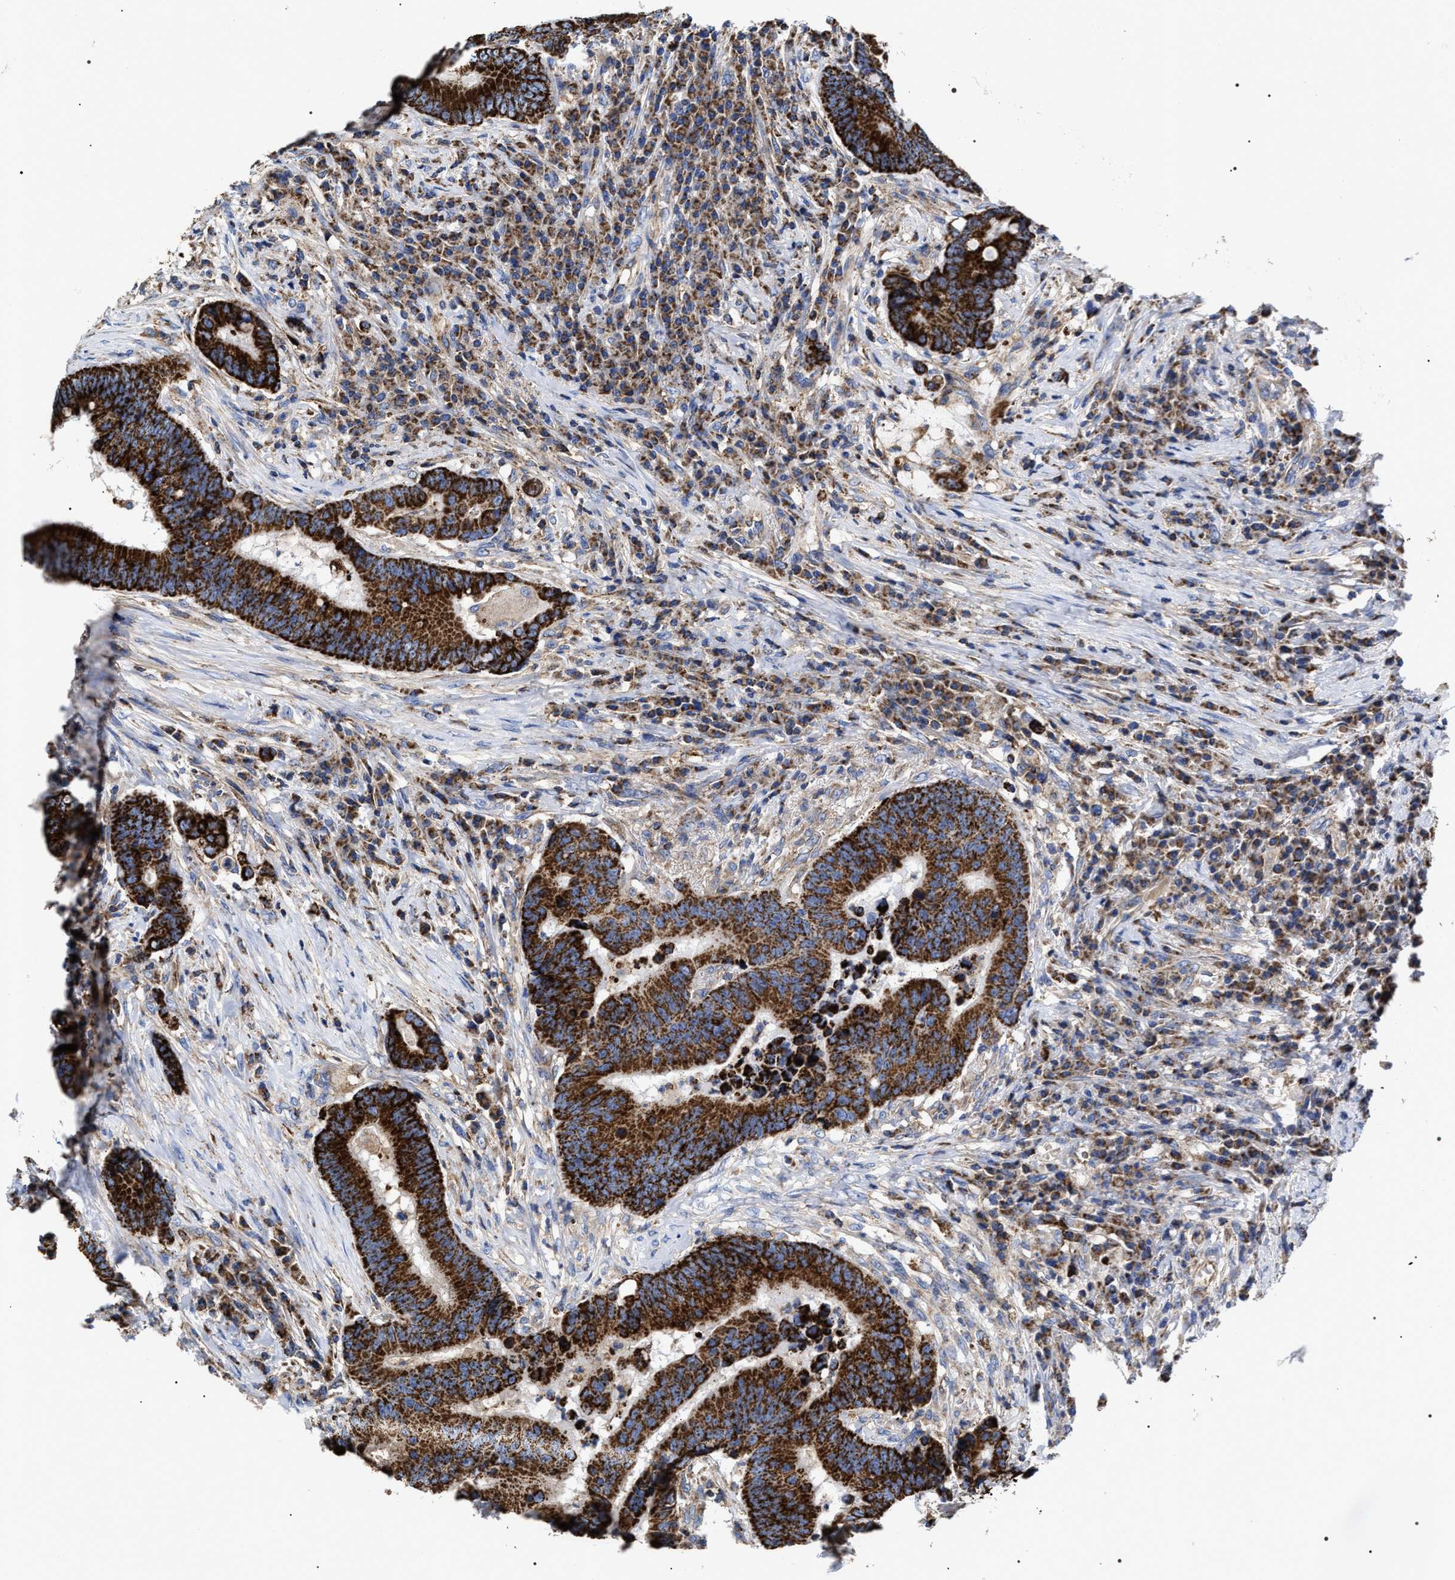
{"staining": {"intensity": "strong", "quantity": ">75%", "location": "cytoplasmic/membranous"}, "tissue": "colorectal cancer", "cell_type": "Tumor cells", "image_type": "cancer", "snomed": [{"axis": "morphology", "description": "Adenocarcinoma, NOS"}, {"axis": "topography", "description": "Rectum"}, {"axis": "topography", "description": "Anal"}], "caption": "High-magnification brightfield microscopy of colorectal adenocarcinoma stained with DAB (brown) and counterstained with hematoxylin (blue). tumor cells exhibit strong cytoplasmic/membranous expression is present in about>75% of cells. (DAB IHC, brown staining for protein, blue staining for nuclei).", "gene": "COG5", "patient": {"sex": "female", "age": 89}}